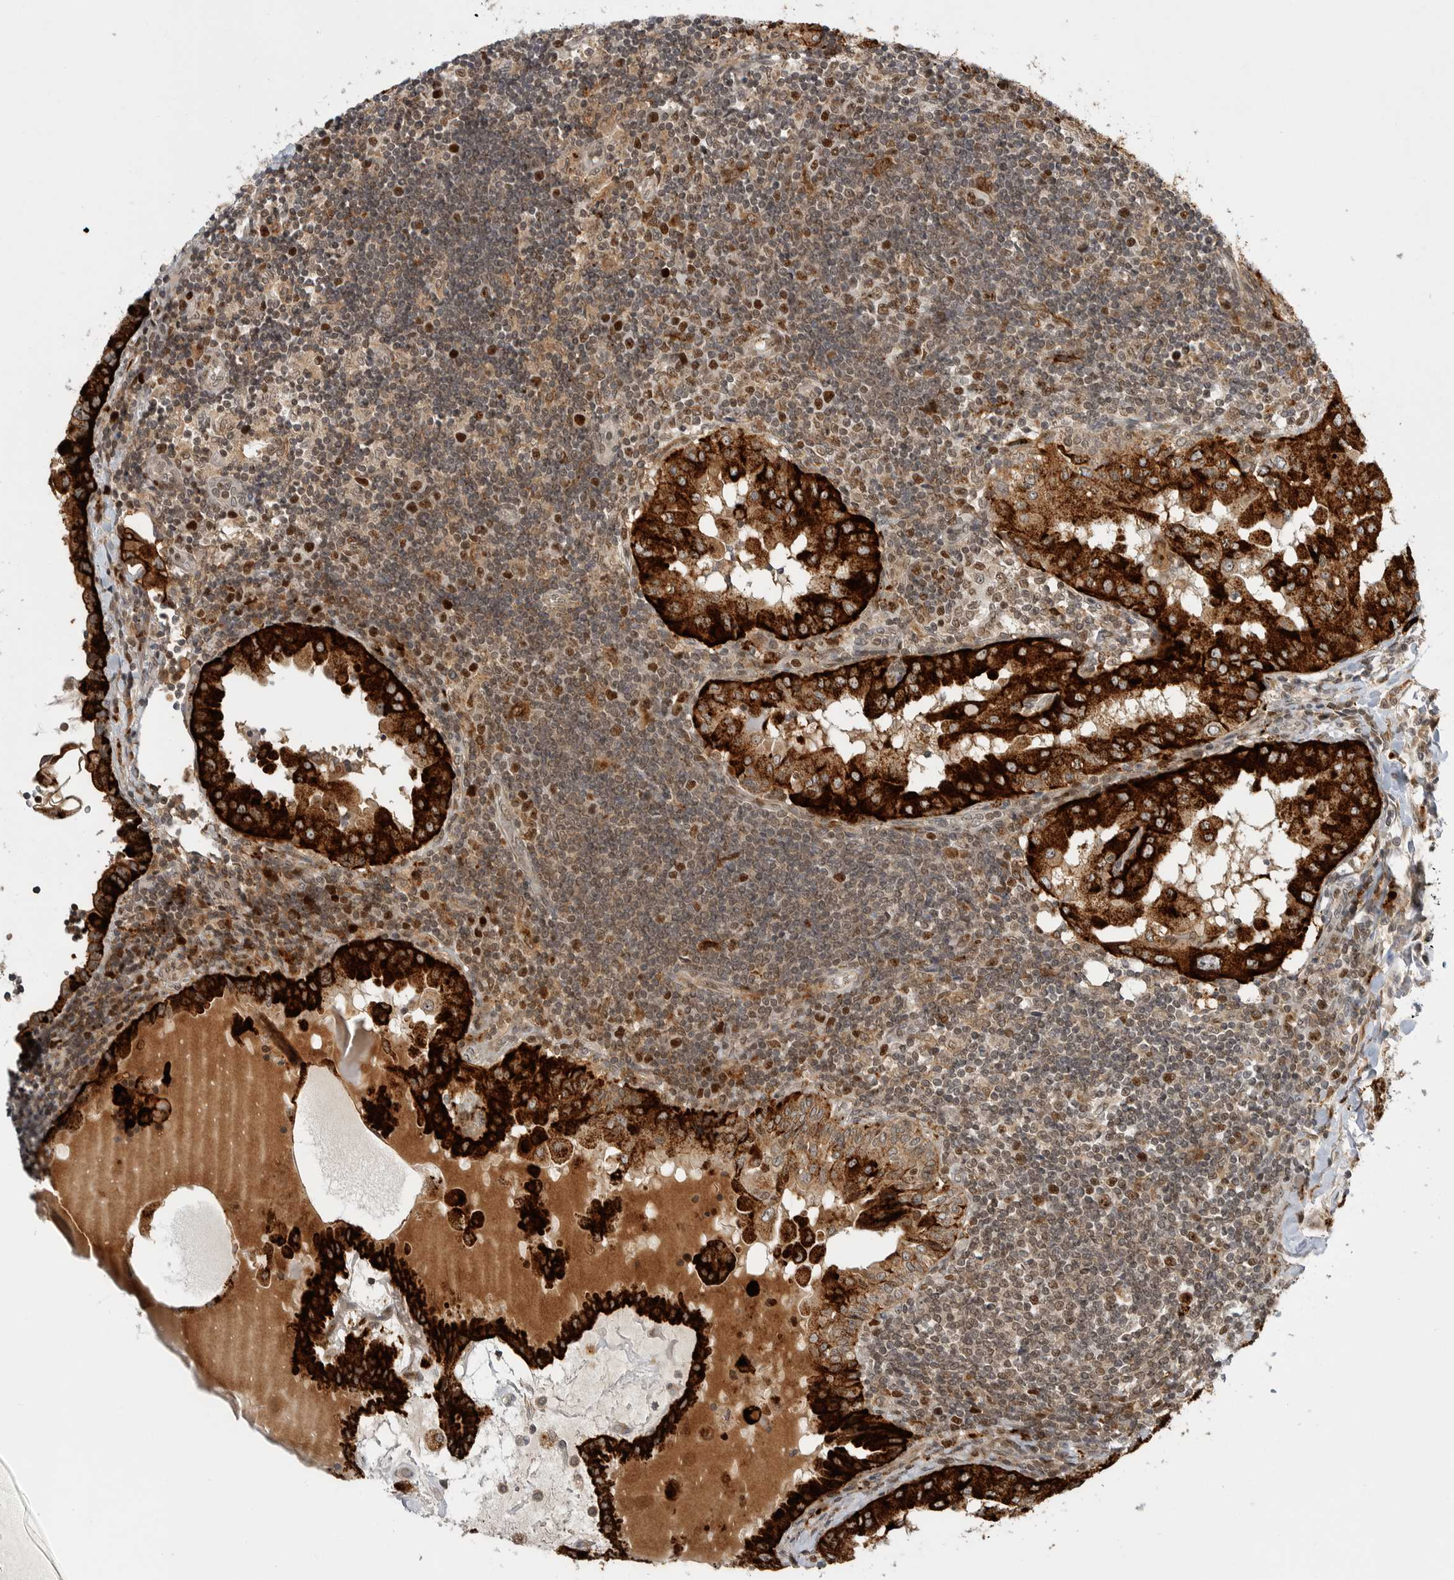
{"staining": {"intensity": "strong", "quantity": ">75%", "location": "cytoplasmic/membranous"}, "tissue": "thyroid cancer", "cell_type": "Tumor cells", "image_type": "cancer", "snomed": [{"axis": "morphology", "description": "Papillary adenocarcinoma, NOS"}, {"axis": "topography", "description": "Thyroid gland"}], "caption": "Strong cytoplasmic/membranous protein staining is seen in about >75% of tumor cells in thyroid cancer (papillary adenocarcinoma). (Stains: DAB in brown, nuclei in blue, Microscopy: brightfield microscopy at high magnification).", "gene": "CSNK1G3", "patient": {"sex": "male", "age": 33}}